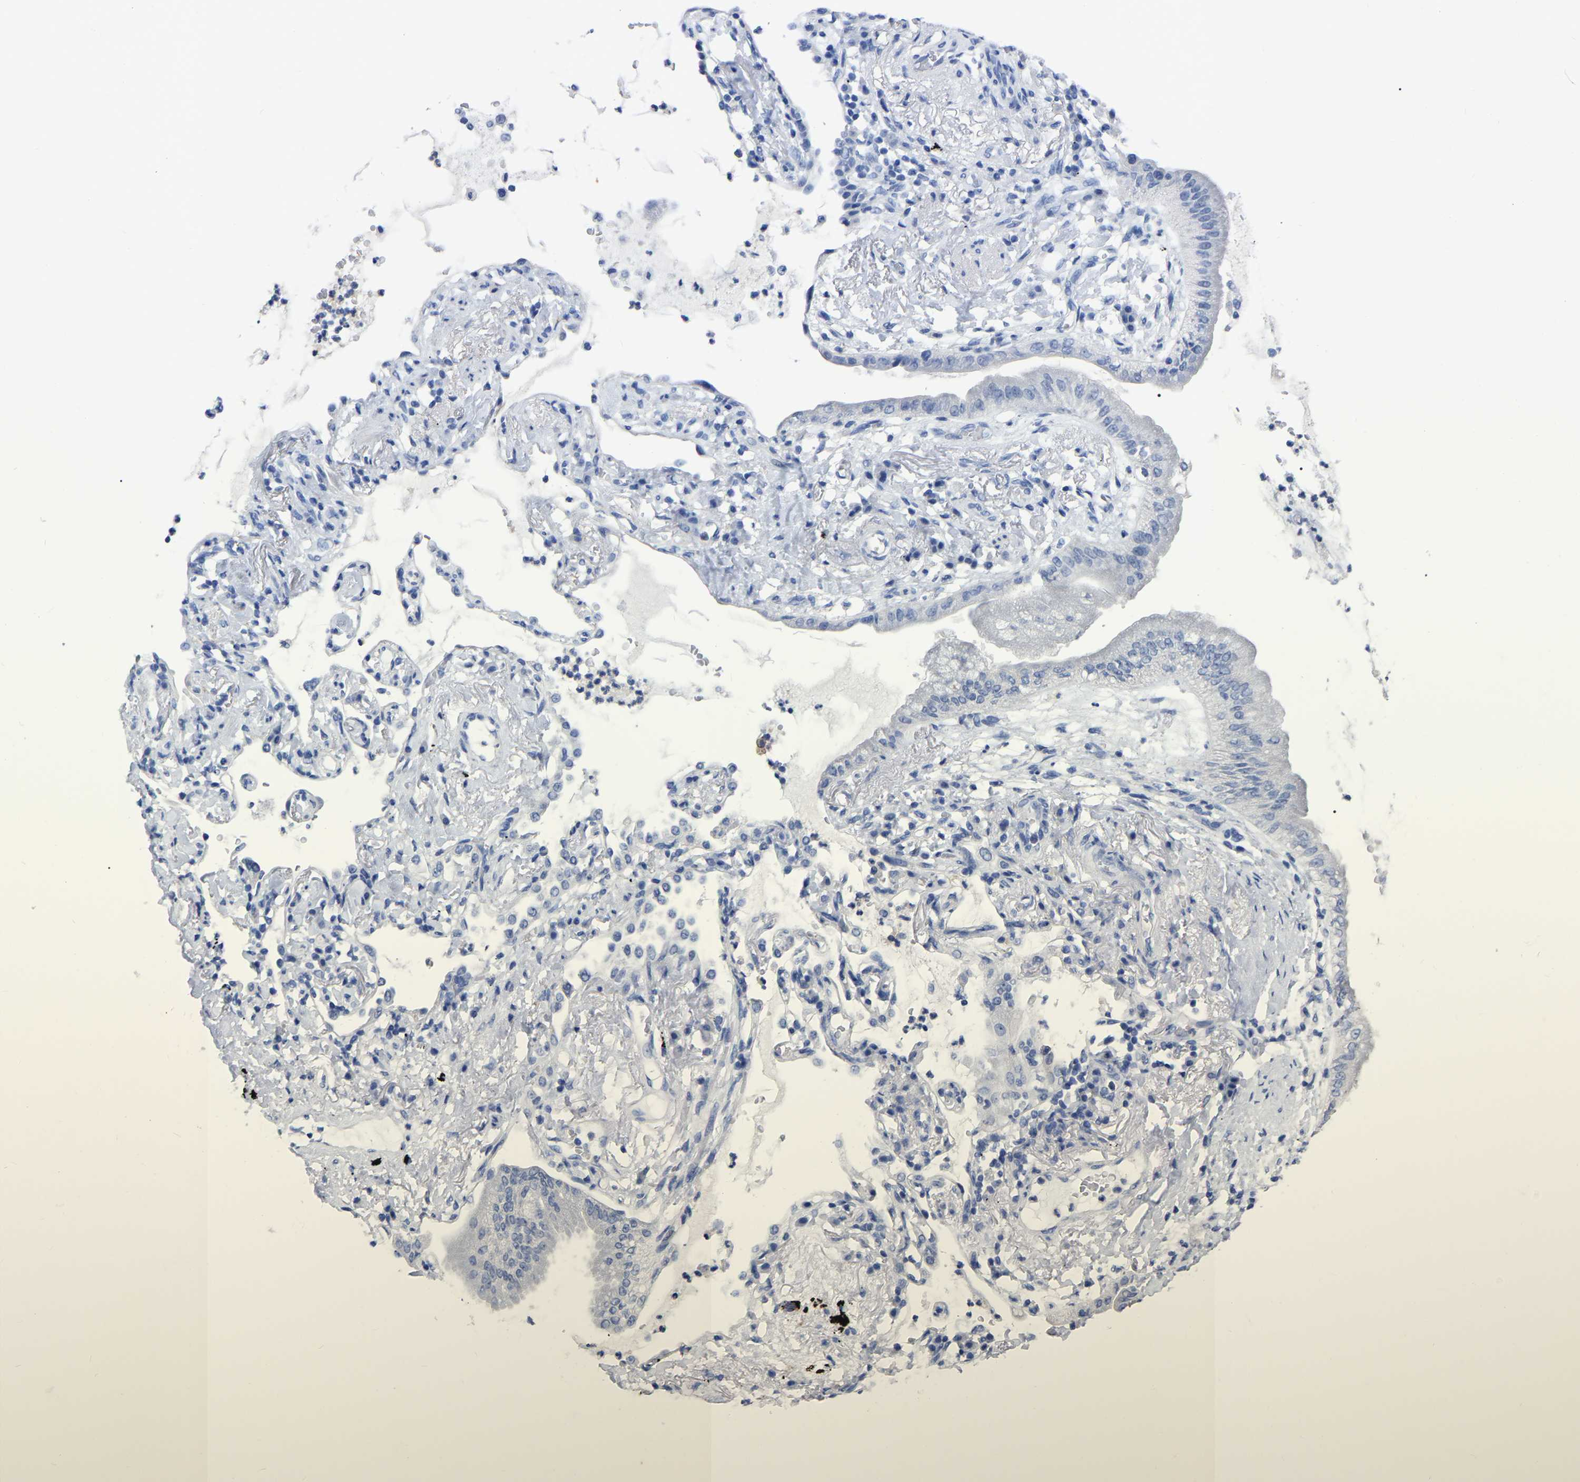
{"staining": {"intensity": "negative", "quantity": "none", "location": "none"}, "tissue": "lung cancer", "cell_type": "Tumor cells", "image_type": "cancer", "snomed": [{"axis": "morphology", "description": "Normal tissue, NOS"}, {"axis": "morphology", "description": "Adenocarcinoma, NOS"}, {"axis": "topography", "description": "Bronchus"}, {"axis": "topography", "description": "Lung"}], "caption": "There is no significant positivity in tumor cells of adenocarcinoma (lung). (DAB (3,3'-diaminobenzidine) immunohistochemistry, high magnification).", "gene": "ANXA13", "patient": {"sex": "female", "age": 70}}